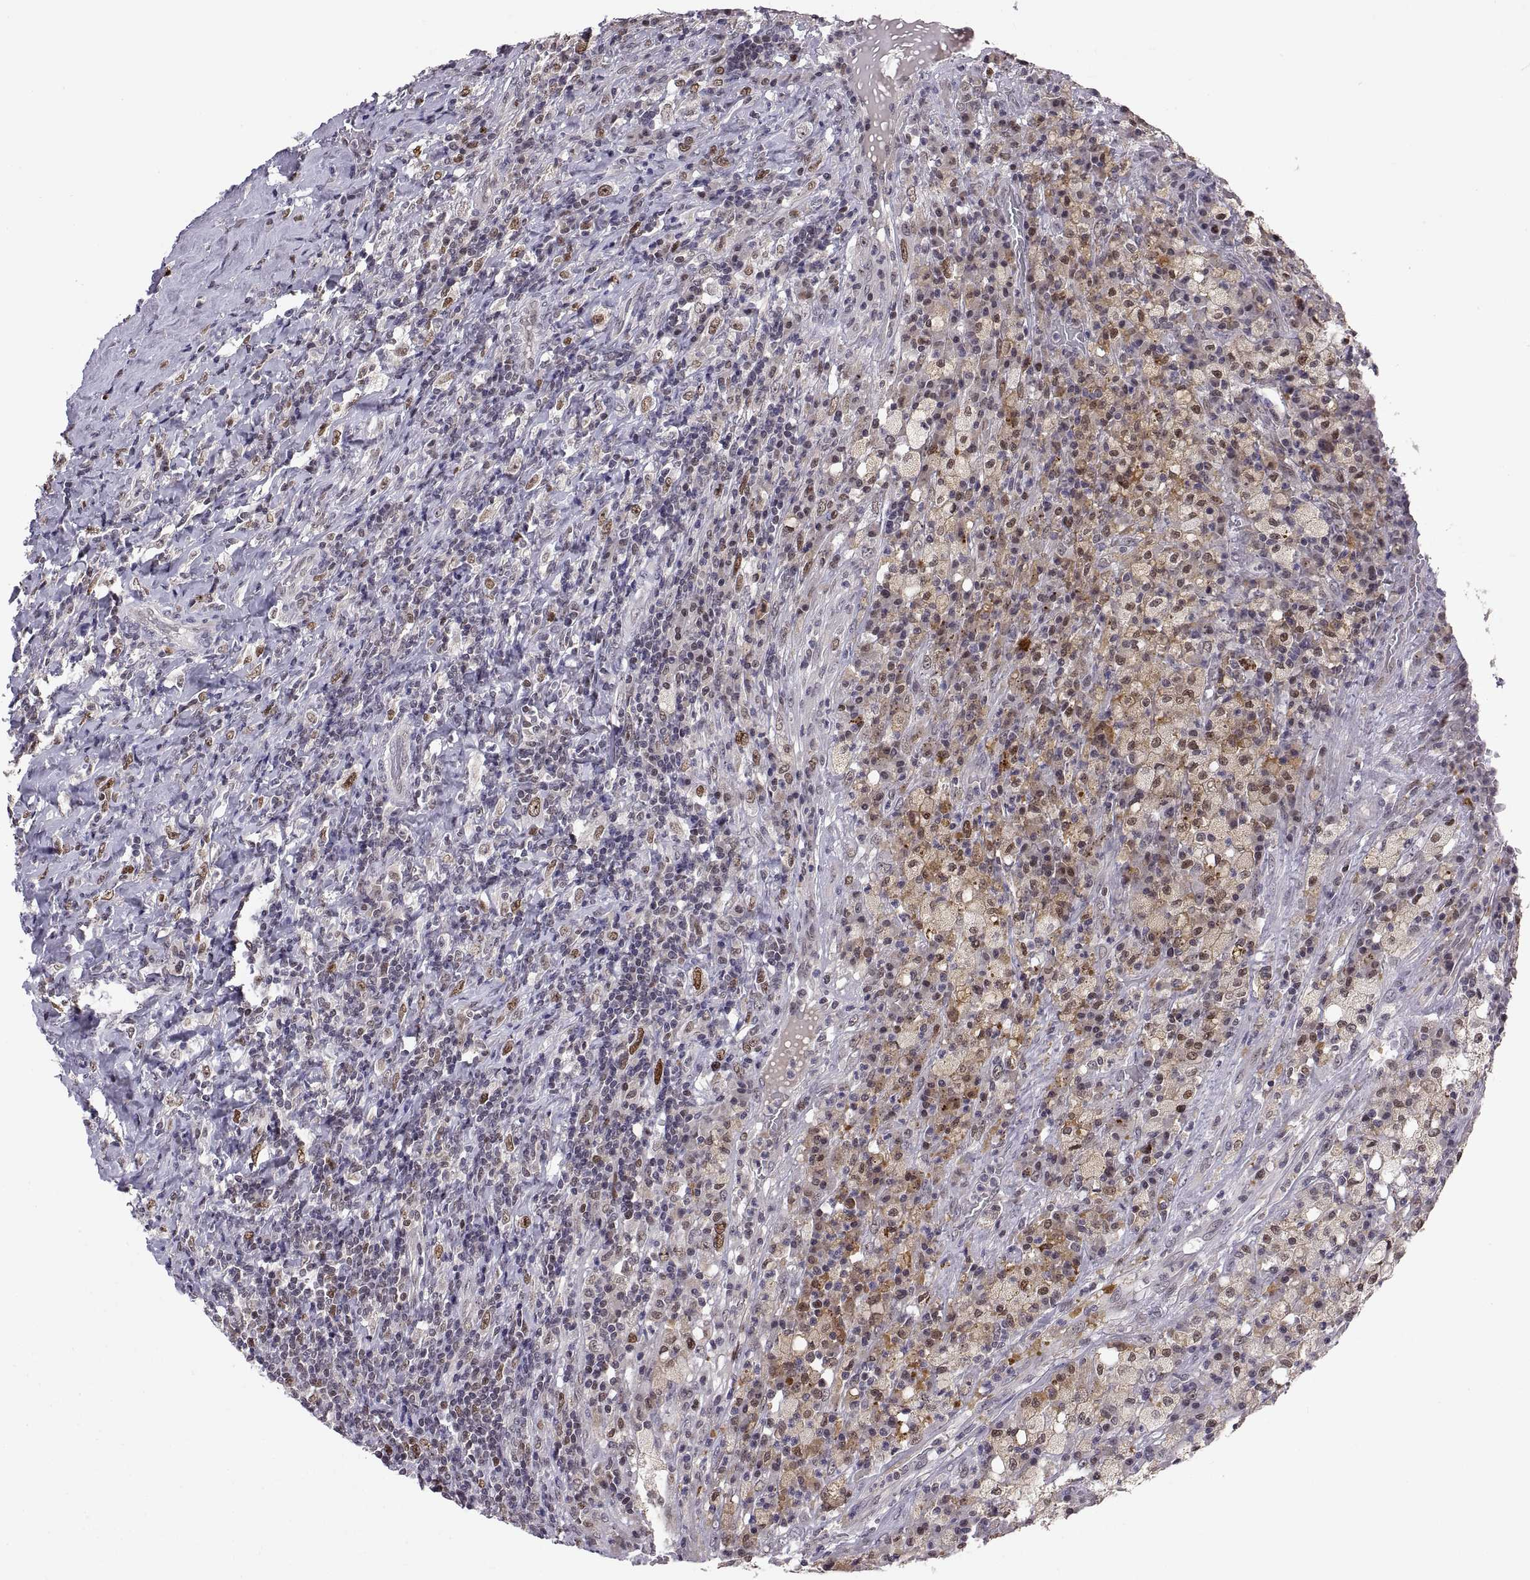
{"staining": {"intensity": "weak", "quantity": "25%-75%", "location": "cytoplasmic/membranous,nuclear"}, "tissue": "testis cancer", "cell_type": "Tumor cells", "image_type": "cancer", "snomed": [{"axis": "morphology", "description": "Necrosis, NOS"}, {"axis": "morphology", "description": "Carcinoma, Embryonal, NOS"}, {"axis": "topography", "description": "Testis"}], "caption": "Testis cancer (embryonal carcinoma) was stained to show a protein in brown. There is low levels of weak cytoplasmic/membranous and nuclear positivity in approximately 25%-75% of tumor cells.", "gene": "CHFR", "patient": {"sex": "male", "age": 19}}